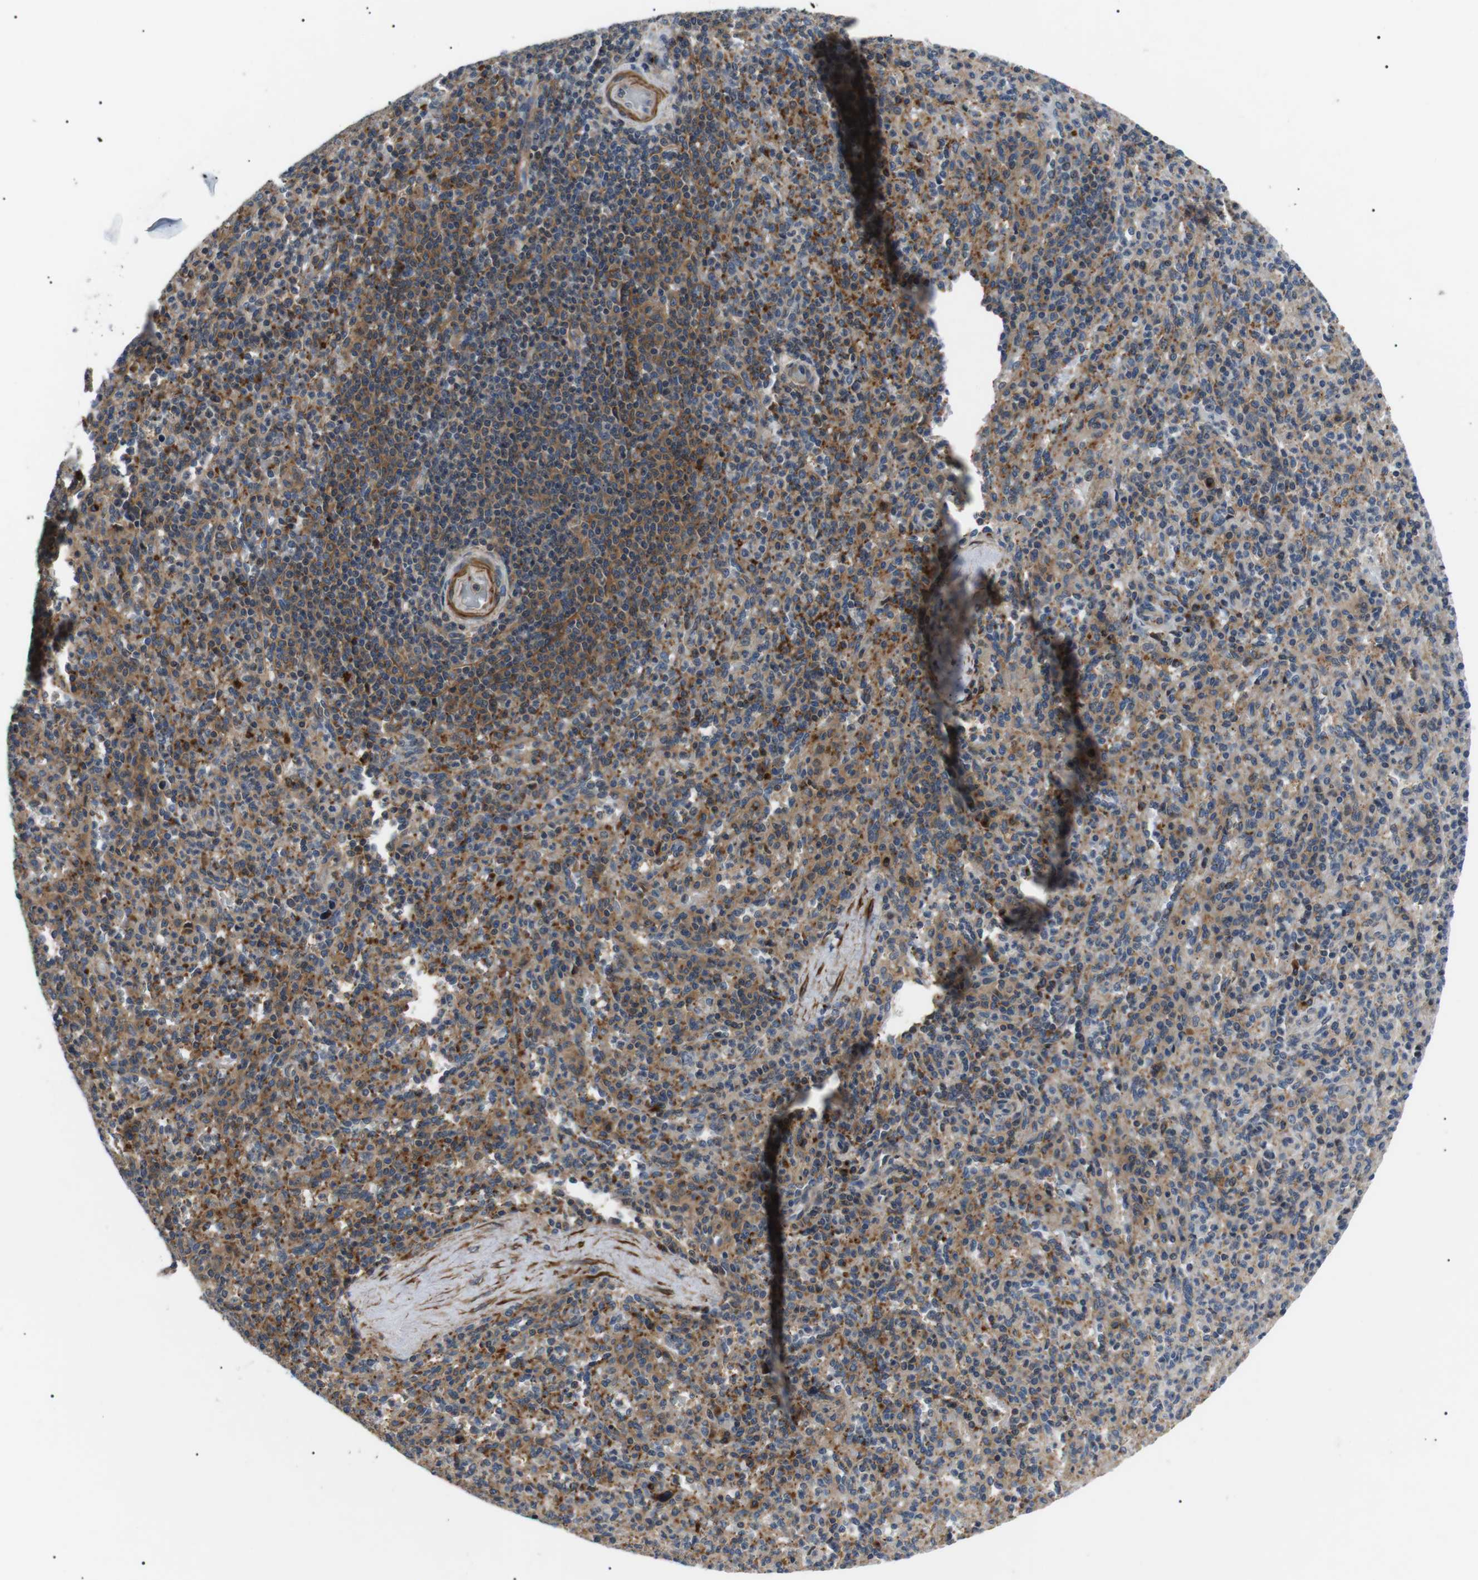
{"staining": {"intensity": "moderate", "quantity": "<25%", "location": "cytoplasmic/membranous"}, "tissue": "spleen", "cell_type": "Cells in red pulp", "image_type": "normal", "snomed": [{"axis": "morphology", "description": "Normal tissue, NOS"}, {"axis": "topography", "description": "Spleen"}], "caption": "Moderate cytoplasmic/membranous staining is seen in approximately <25% of cells in red pulp in normal spleen. (Brightfield microscopy of DAB IHC at high magnification).", "gene": "DIPK1A", "patient": {"sex": "male", "age": 36}}